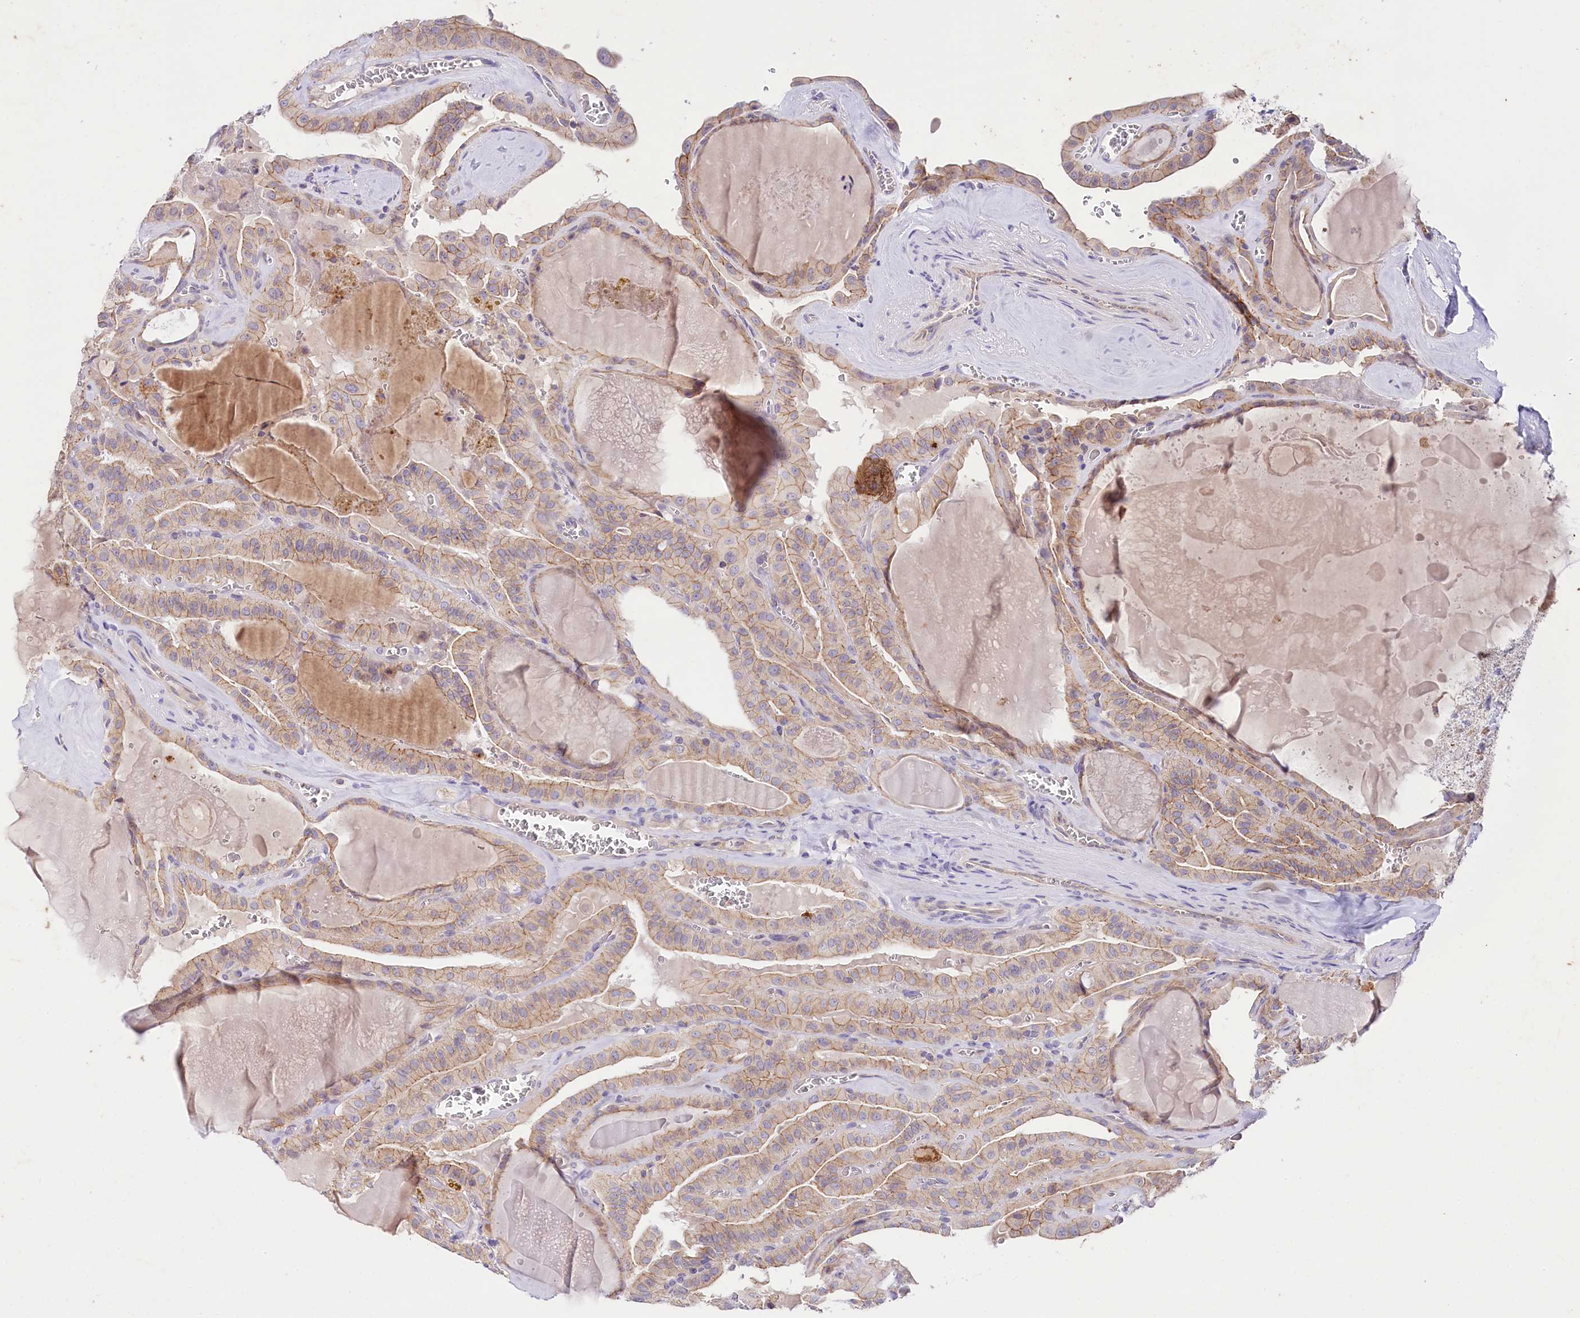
{"staining": {"intensity": "moderate", "quantity": "25%-75%", "location": "cytoplasmic/membranous"}, "tissue": "thyroid cancer", "cell_type": "Tumor cells", "image_type": "cancer", "snomed": [{"axis": "morphology", "description": "Papillary adenocarcinoma, NOS"}, {"axis": "topography", "description": "Thyroid gland"}], "caption": "This is a photomicrograph of immunohistochemistry (IHC) staining of thyroid cancer, which shows moderate positivity in the cytoplasmic/membranous of tumor cells.", "gene": "SACM1L", "patient": {"sex": "male", "age": 52}}